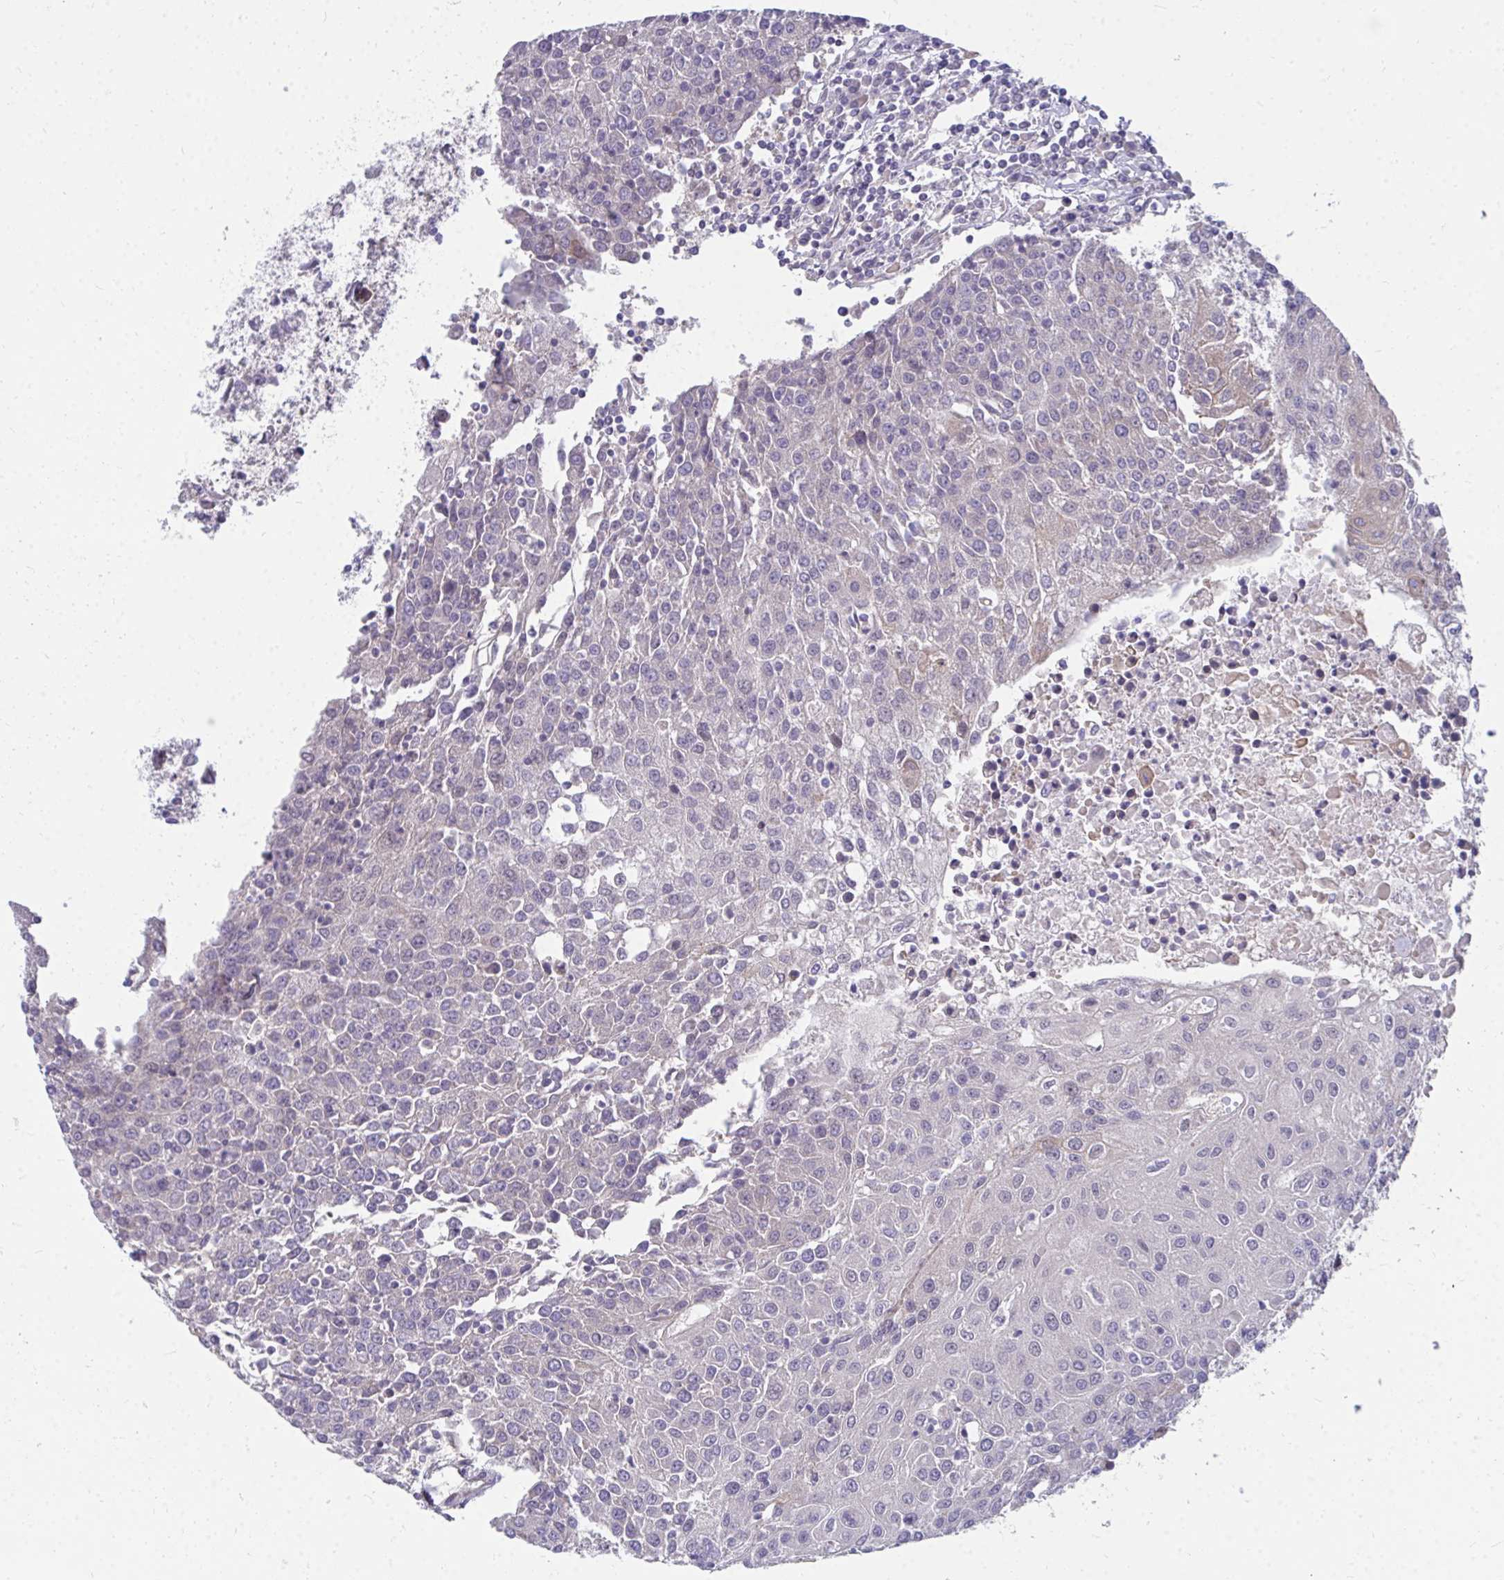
{"staining": {"intensity": "negative", "quantity": "none", "location": "none"}, "tissue": "urothelial cancer", "cell_type": "Tumor cells", "image_type": "cancer", "snomed": [{"axis": "morphology", "description": "Urothelial carcinoma, High grade"}, {"axis": "topography", "description": "Urinary bladder"}], "caption": "Immunohistochemistry of urothelial carcinoma (high-grade) demonstrates no positivity in tumor cells.", "gene": "MROH8", "patient": {"sex": "female", "age": 85}}